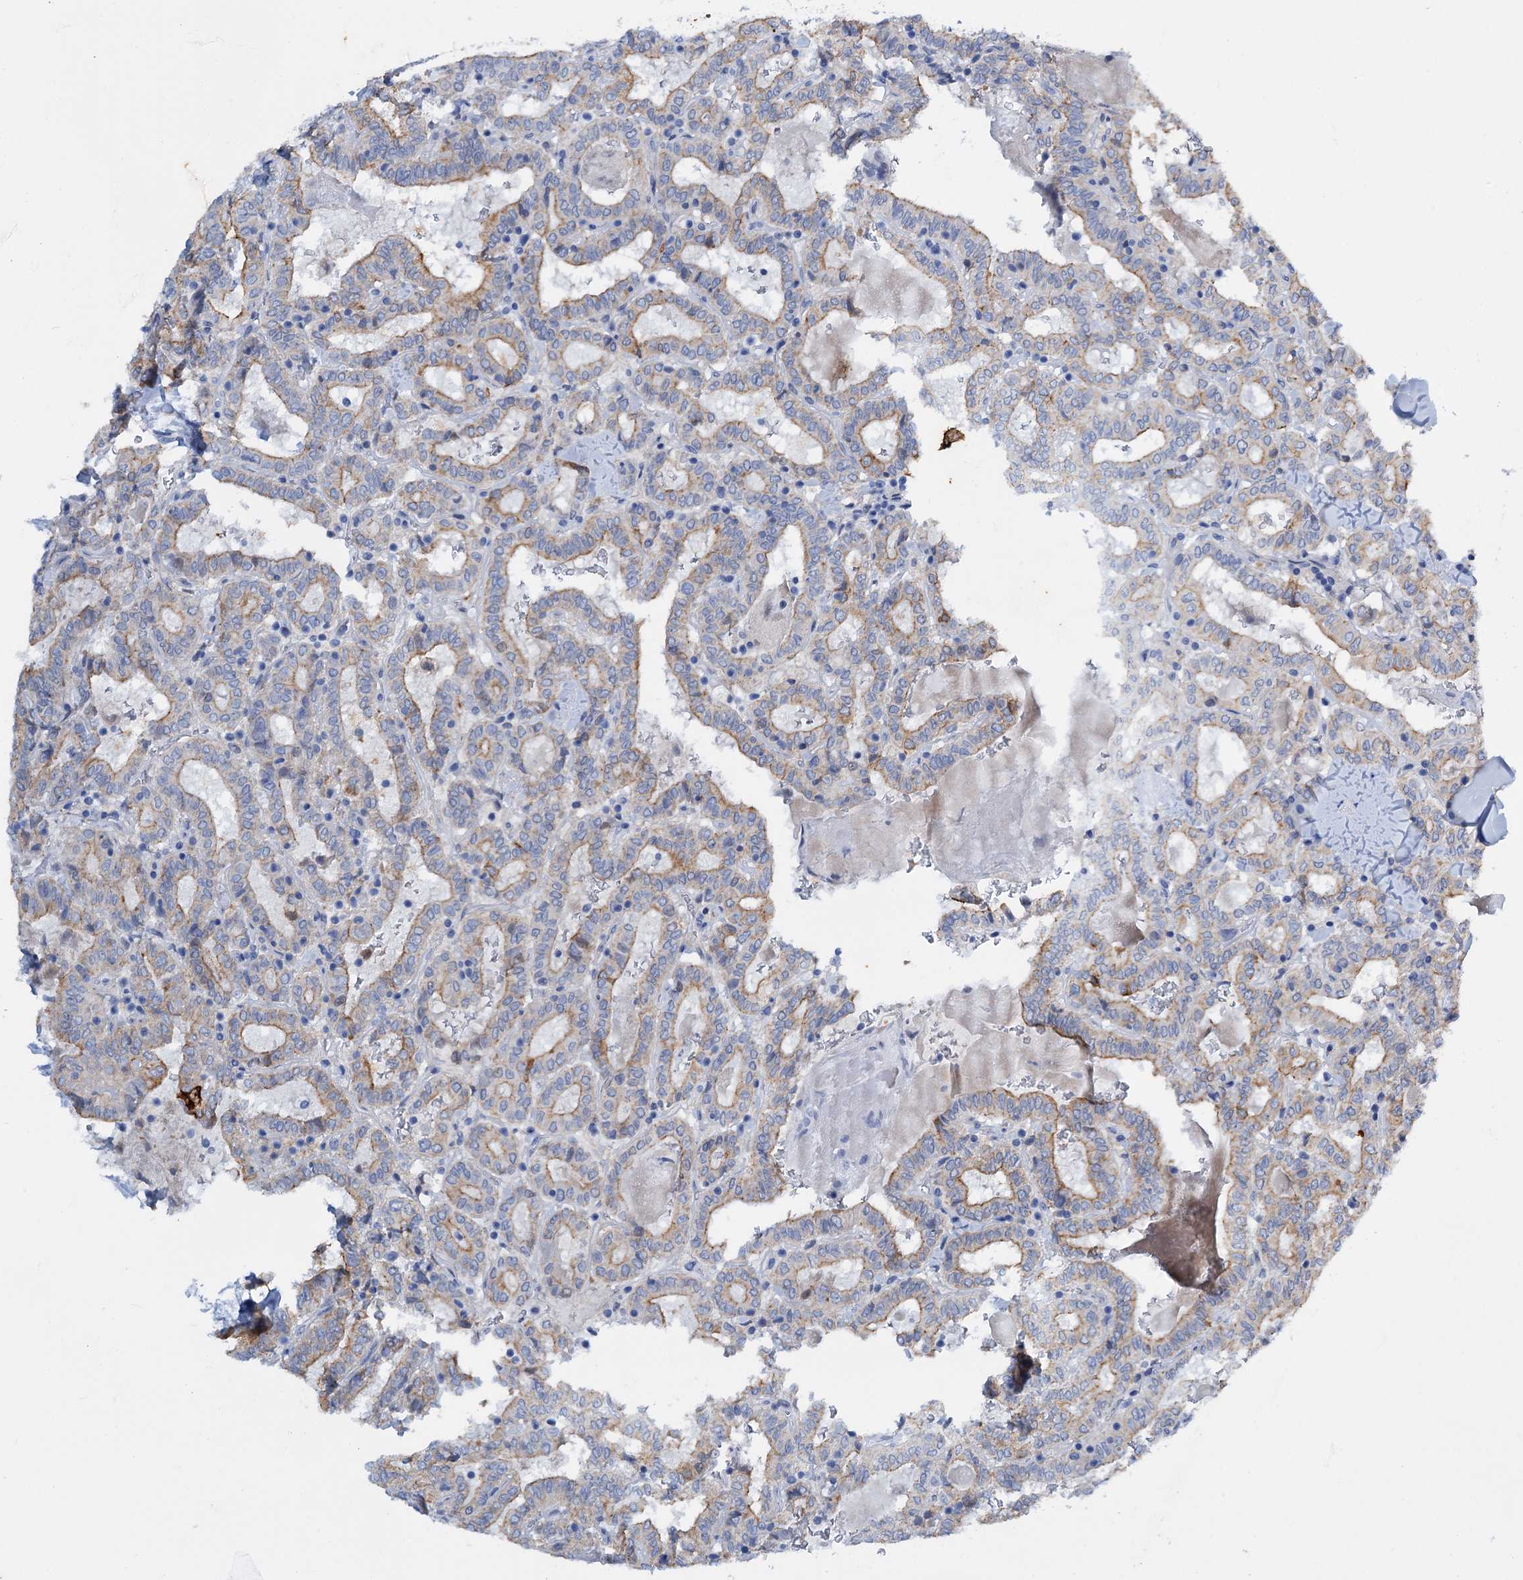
{"staining": {"intensity": "moderate", "quantity": "25%-75%", "location": "cytoplasmic/membranous"}, "tissue": "thyroid cancer", "cell_type": "Tumor cells", "image_type": "cancer", "snomed": [{"axis": "morphology", "description": "Papillary adenocarcinoma, NOS"}, {"axis": "topography", "description": "Thyroid gland"}], "caption": "Brown immunohistochemical staining in thyroid cancer exhibits moderate cytoplasmic/membranous positivity in approximately 25%-75% of tumor cells. (DAB (3,3'-diaminobenzidine) IHC with brightfield microscopy, high magnification).", "gene": "FAAP20", "patient": {"sex": "female", "age": 72}}